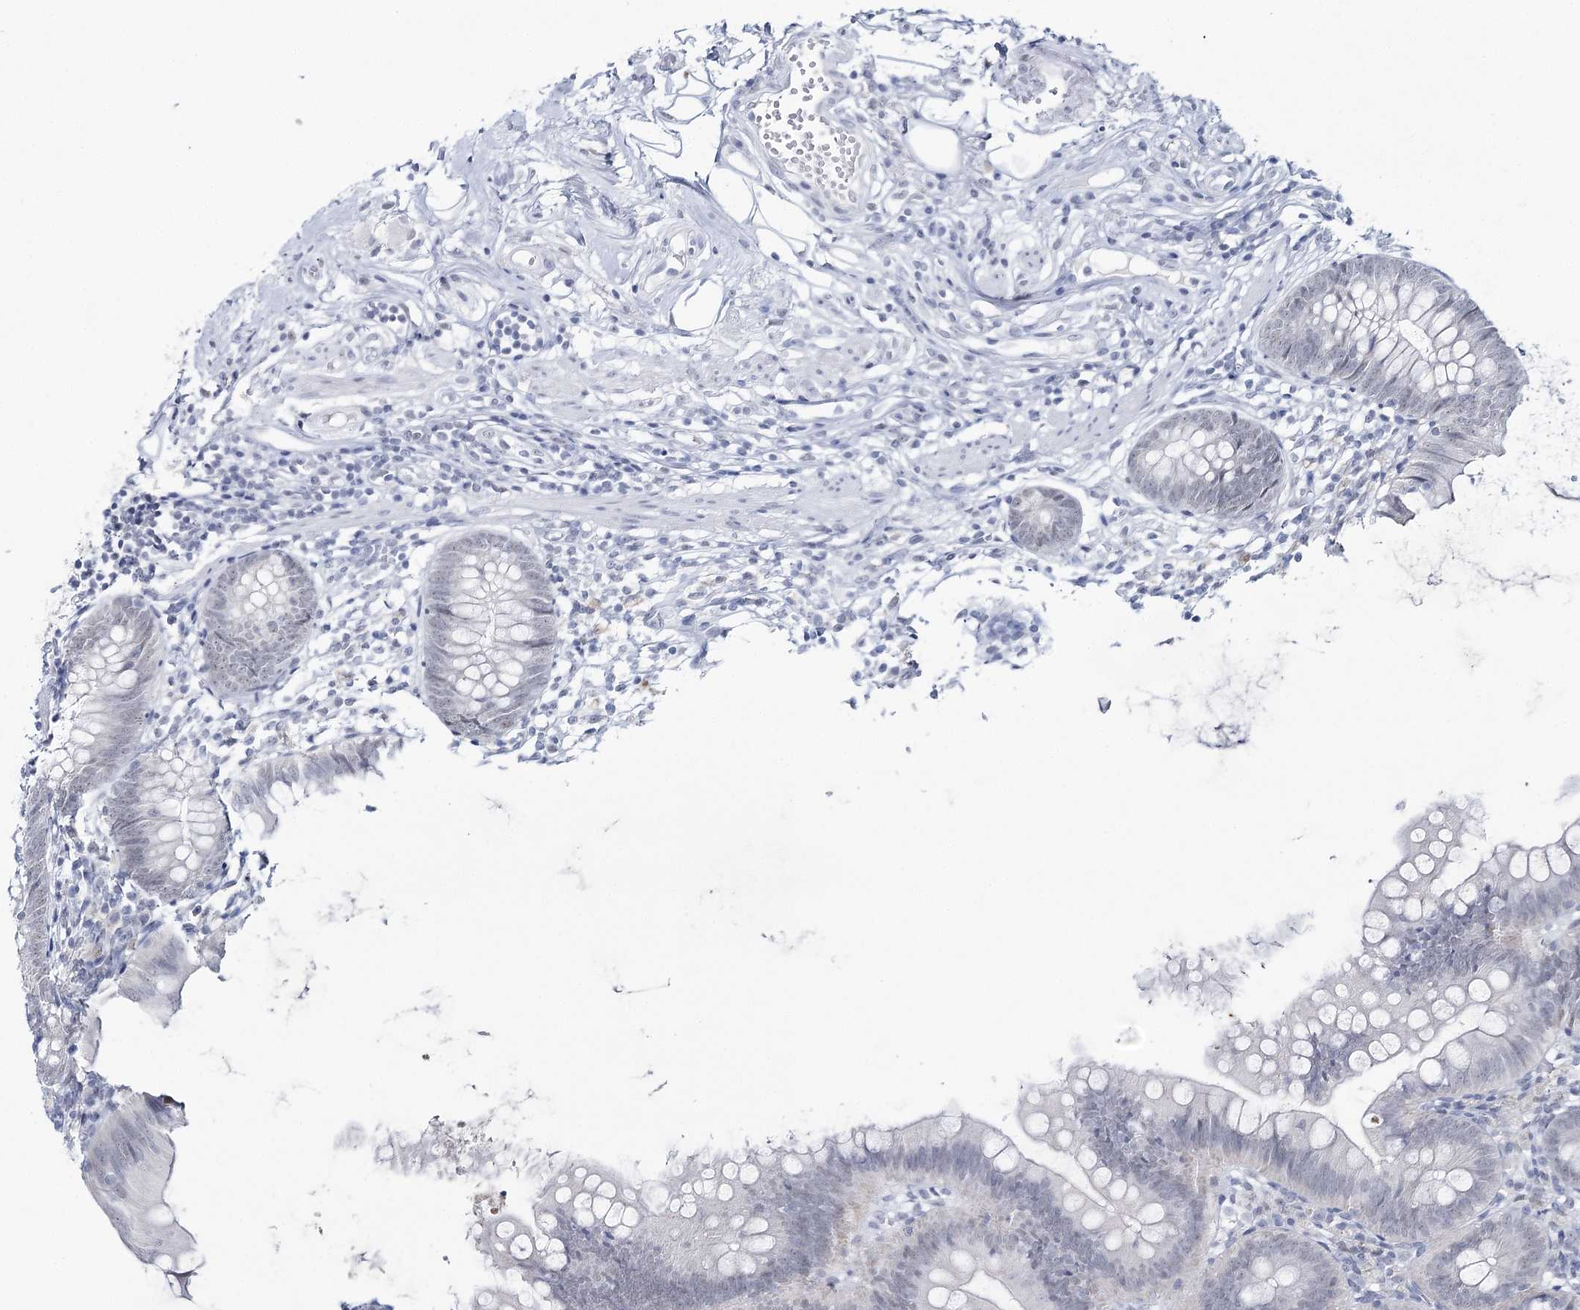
{"staining": {"intensity": "weak", "quantity": "<25%", "location": "nuclear"}, "tissue": "appendix", "cell_type": "Glandular cells", "image_type": "normal", "snomed": [{"axis": "morphology", "description": "Normal tissue, NOS"}, {"axis": "topography", "description": "Appendix"}], "caption": "Glandular cells show no significant expression in benign appendix. Nuclei are stained in blue.", "gene": "ZC3H8", "patient": {"sex": "female", "age": 62}}